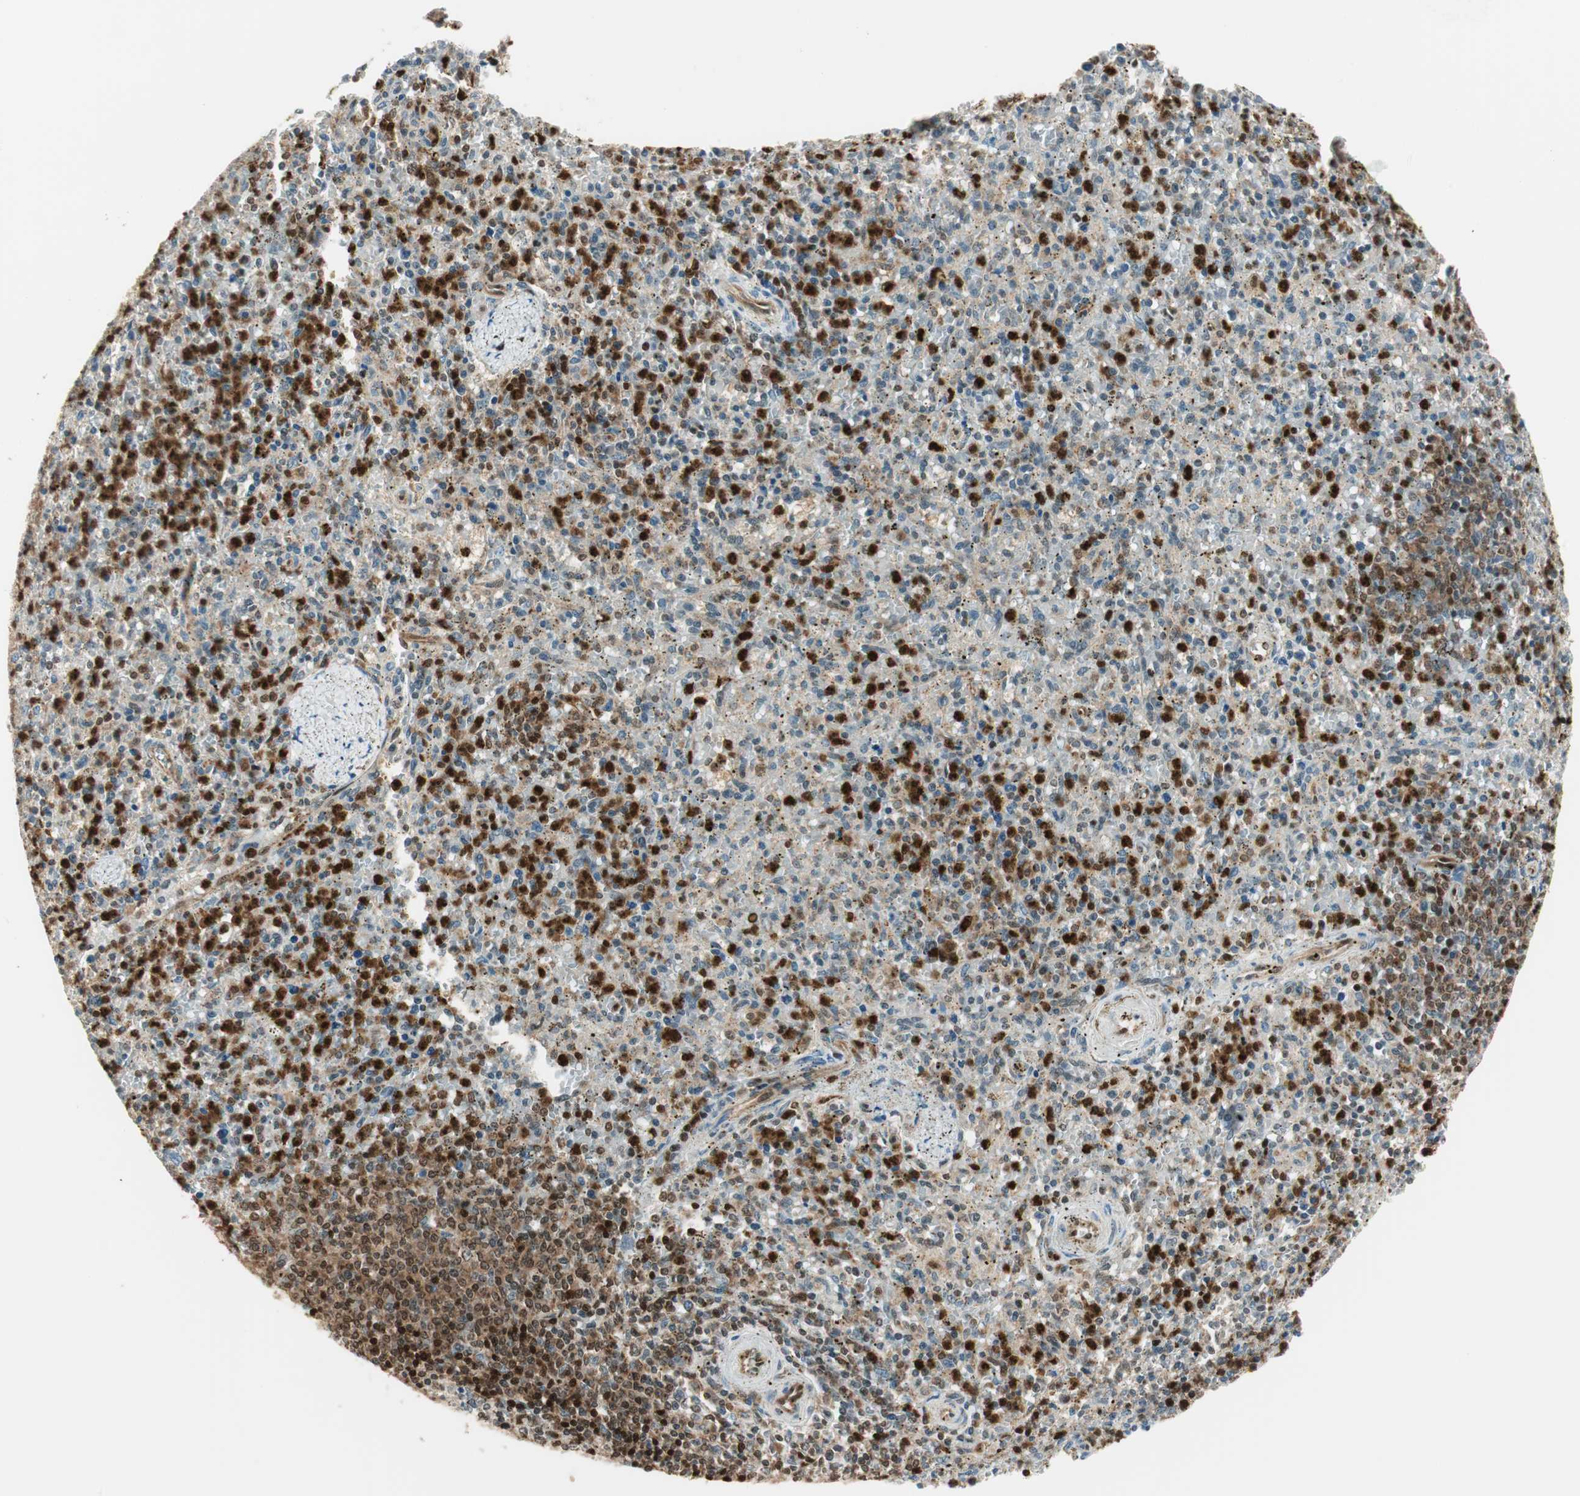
{"staining": {"intensity": "strong", "quantity": "<25%", "location": "nuclear"}, "tissue": "spleen", "cell_type": "Cells in red pulp", "image_type": "normal", "snomed": [{"axis": "morphology", "description": "Normal tissue, NOS"}, {"axis": "topography", "description": "Spleen"}], "caption": "An image showing strong nuclear expression in approximately <25% of cells in red pulp in benign spleen, as visualized by brown immunohistochemical staining.", "gene": "LTA4H", "patient": {"sex": "male", "age": 72}}